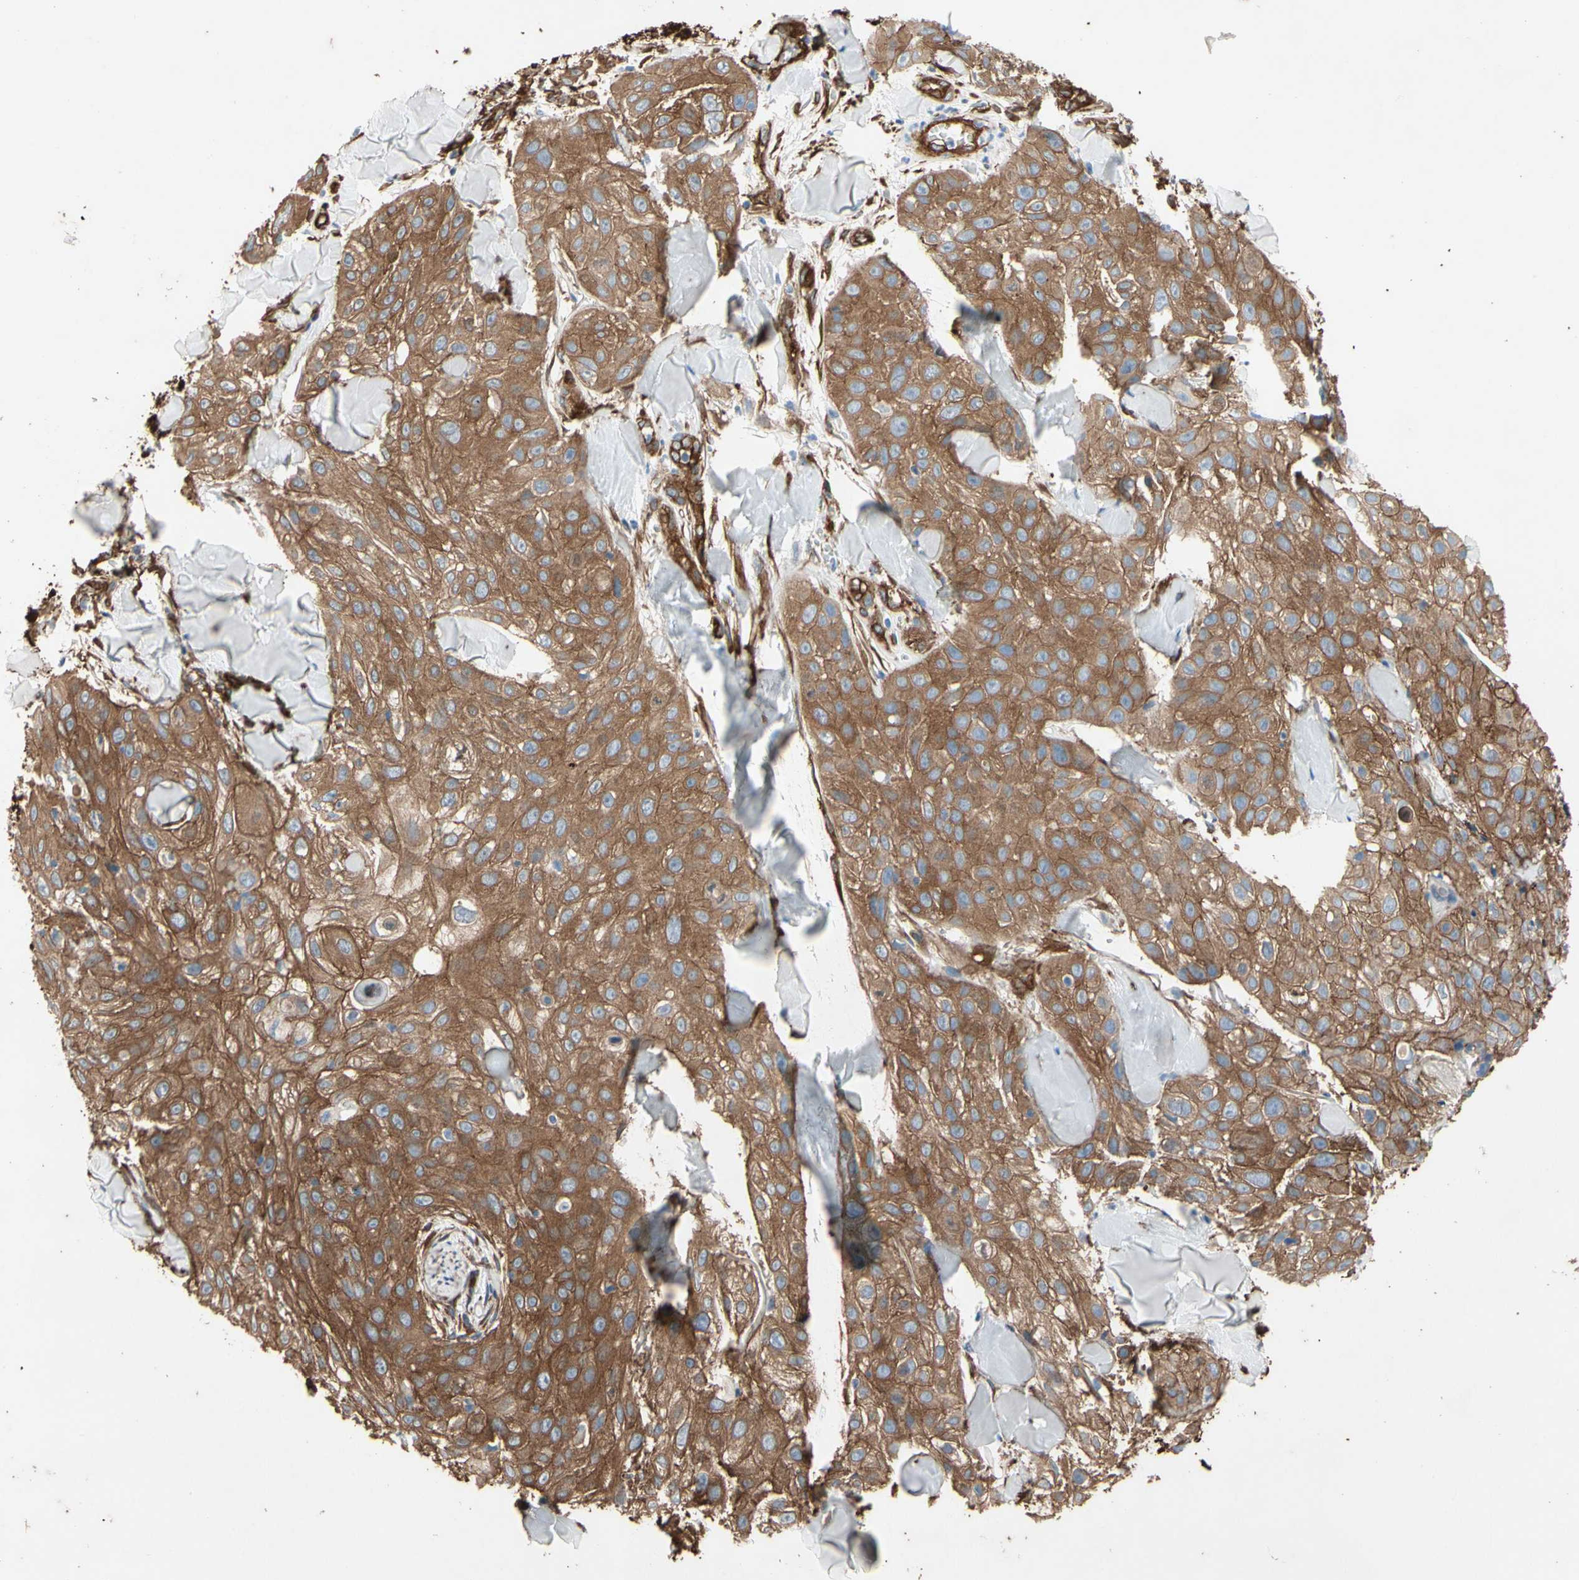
{"staining": {"intensity": "moderate", "quantity": ">75%", "location": "cytoplasmic/membranous"}, "tissue": "skin cancer", "cell_type": "Tumor cells", "image_type": "cancer", "snomed": [{"axis": "morphology", "description": "Squamous cell carcinoma, NOS"}, {"axis": "topography", "description": "Skin"}], "caption": "Immunohistochemical staining of skin cancer exhibits medium levels of moderate cytoplasmic/membranous protein expression in approximately >75% of tumor cells.", "gene": "CTTNBP2", "patient": {"sex": "male", "age": 86}}